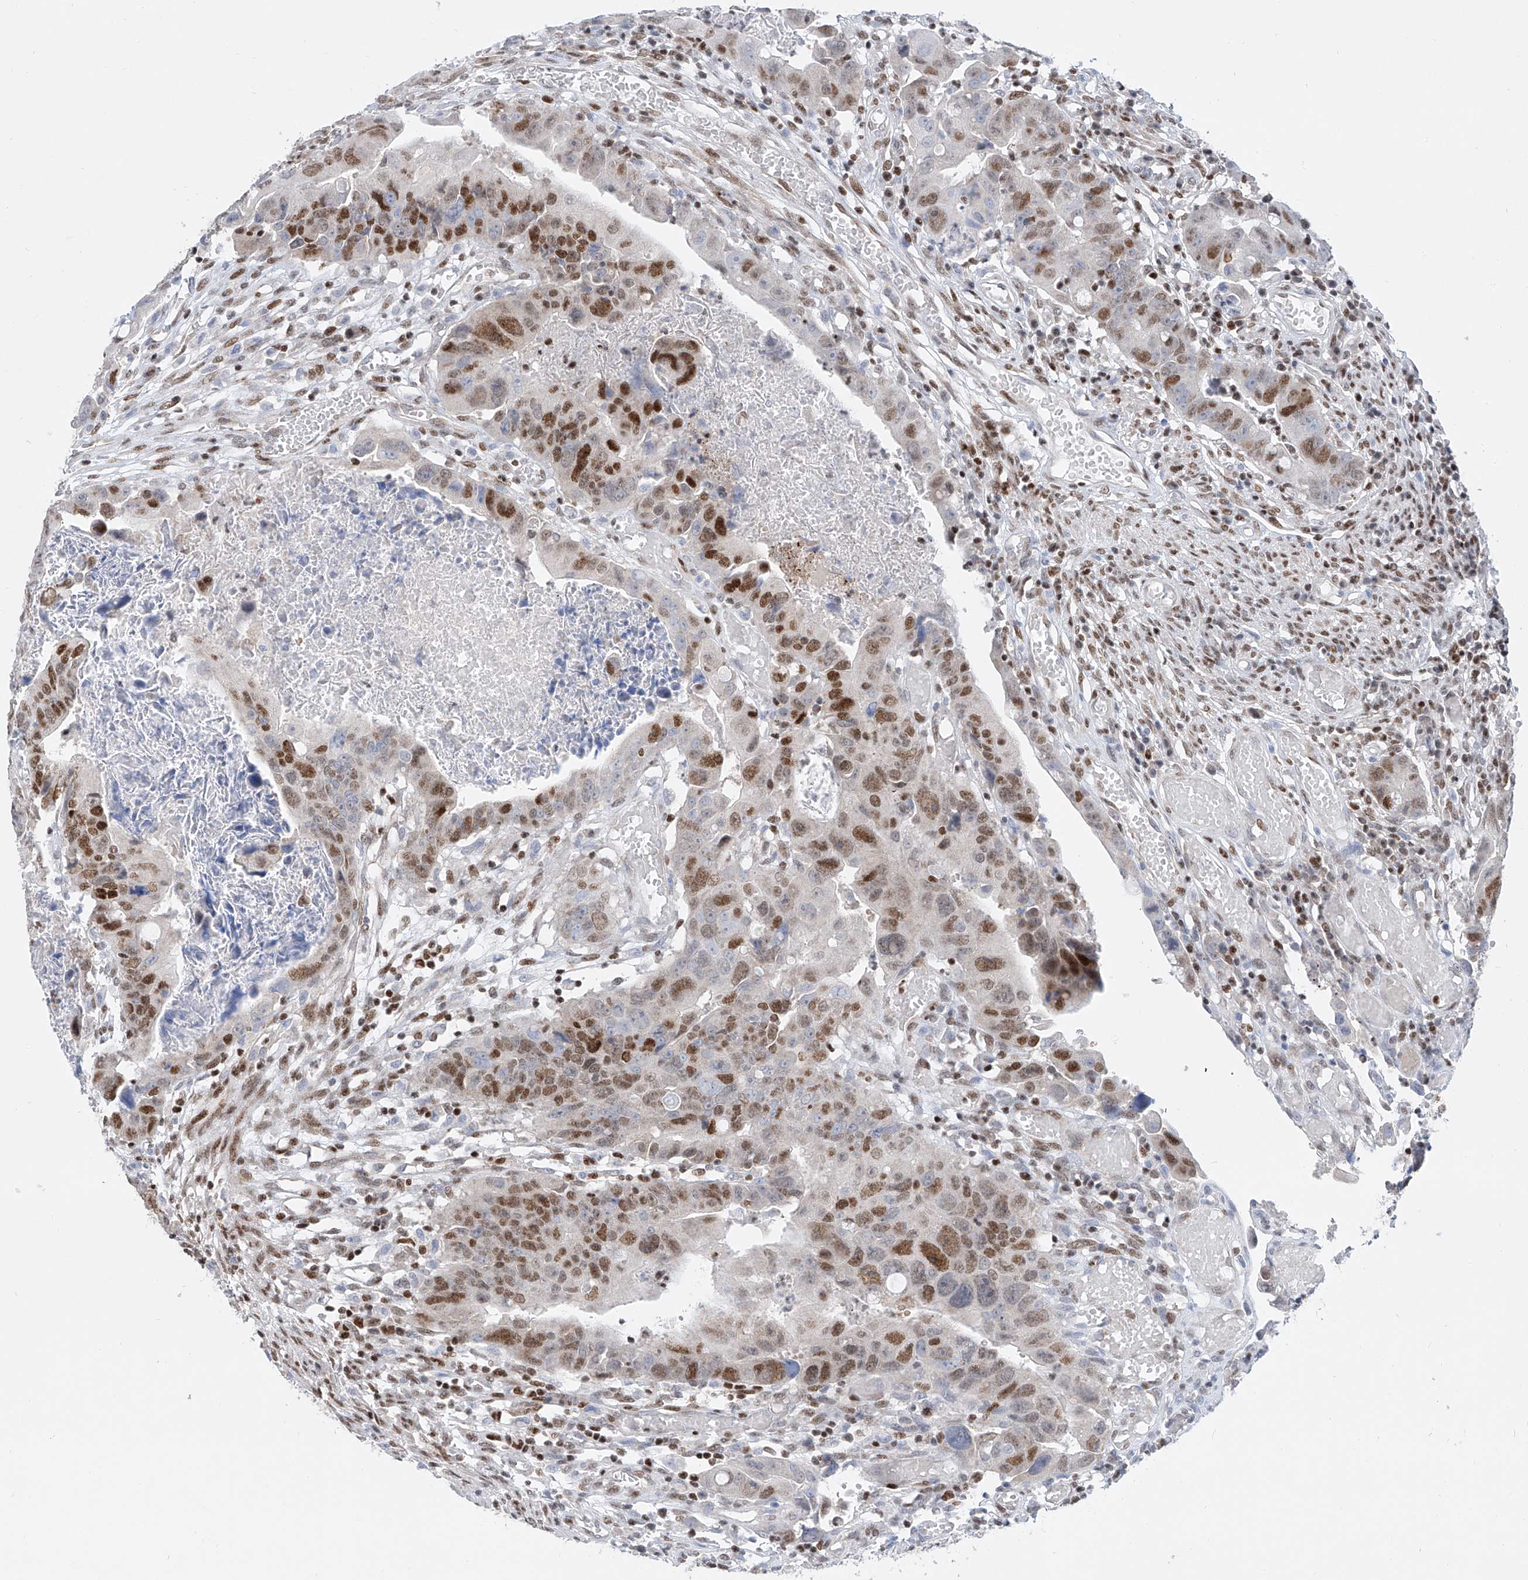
{"staining": {"intensity": "moderate", "quantity": ">75%", "location": "nuclear"}, "tissue": "colorectal cancer", "cell_type": "Tumor cells", "image_type": "cancer", "snomed": [{"axis": "morphology", "description": "Adenocarcinoma, NOS"}, {"axis": "topography", "description": "Rectum"}], "caption": "A histopathology image of human colorectal cancer stained for a protein shows moderate nuclear brown staining in tumor cells.", "gene": "TAF4", "patient": {"sex": "female", "age": 65}}